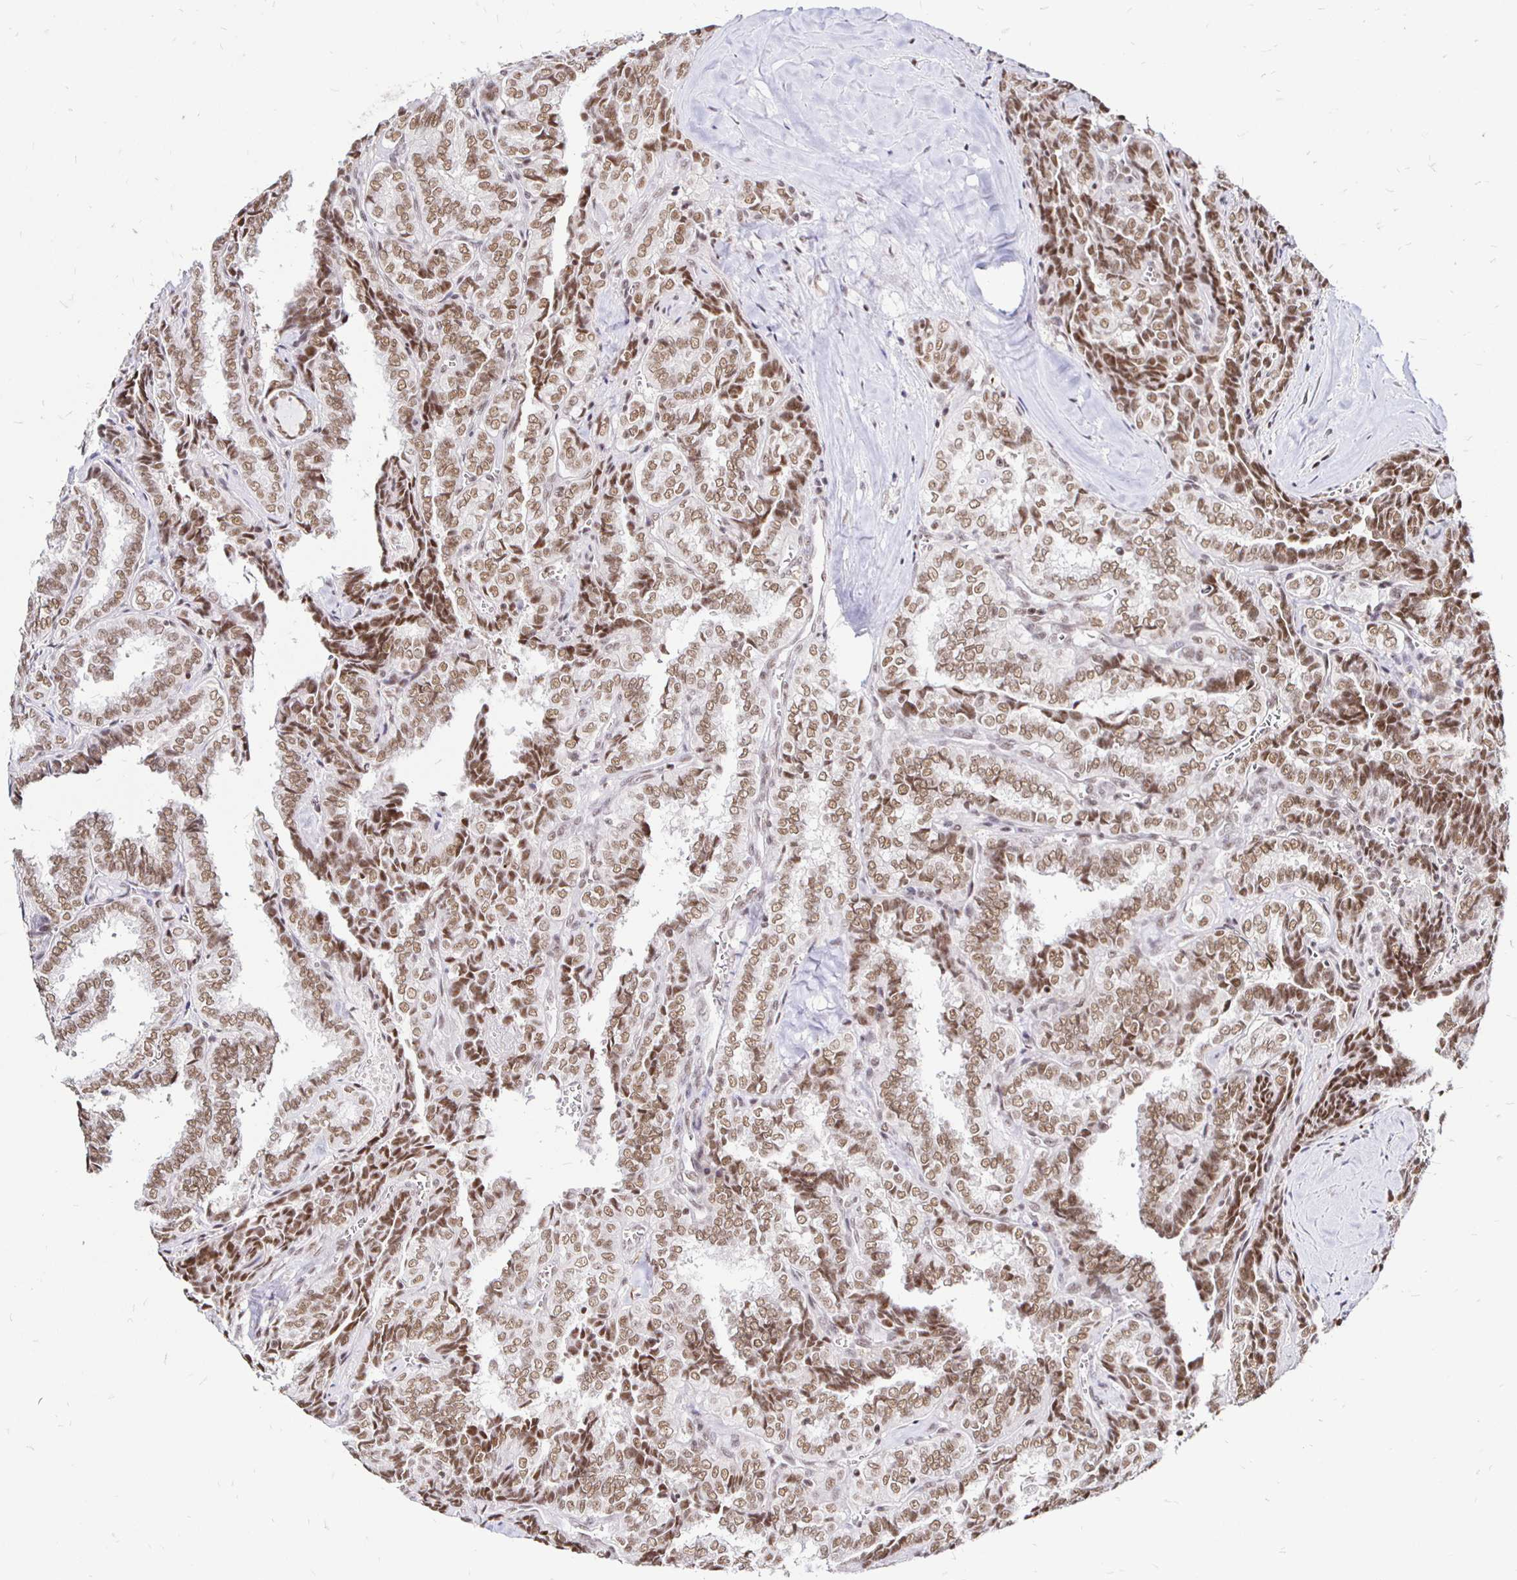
{"staining": {"intensity": "moderate", "quantity": ">75%", "location": "nuclear"}, "tissue": "thyroid cancer", "cell_type": "Tumor cells", "image_type": "cancer", "snomed": [{"axis": "morphology", "description": "Papillary adenocarcinoma, NOS"}, {"axis": "topography", "description": "Thyroid gland"}], "caption": "Moderate nuclear staining for a protein is seen in approximately >75% of tumor cells of papillary adenocarcinoma (thyroid) using immunohistochemistry (IHC).", "gene": "SIN3A", "patient": {"sex": "female", "age": 30}}